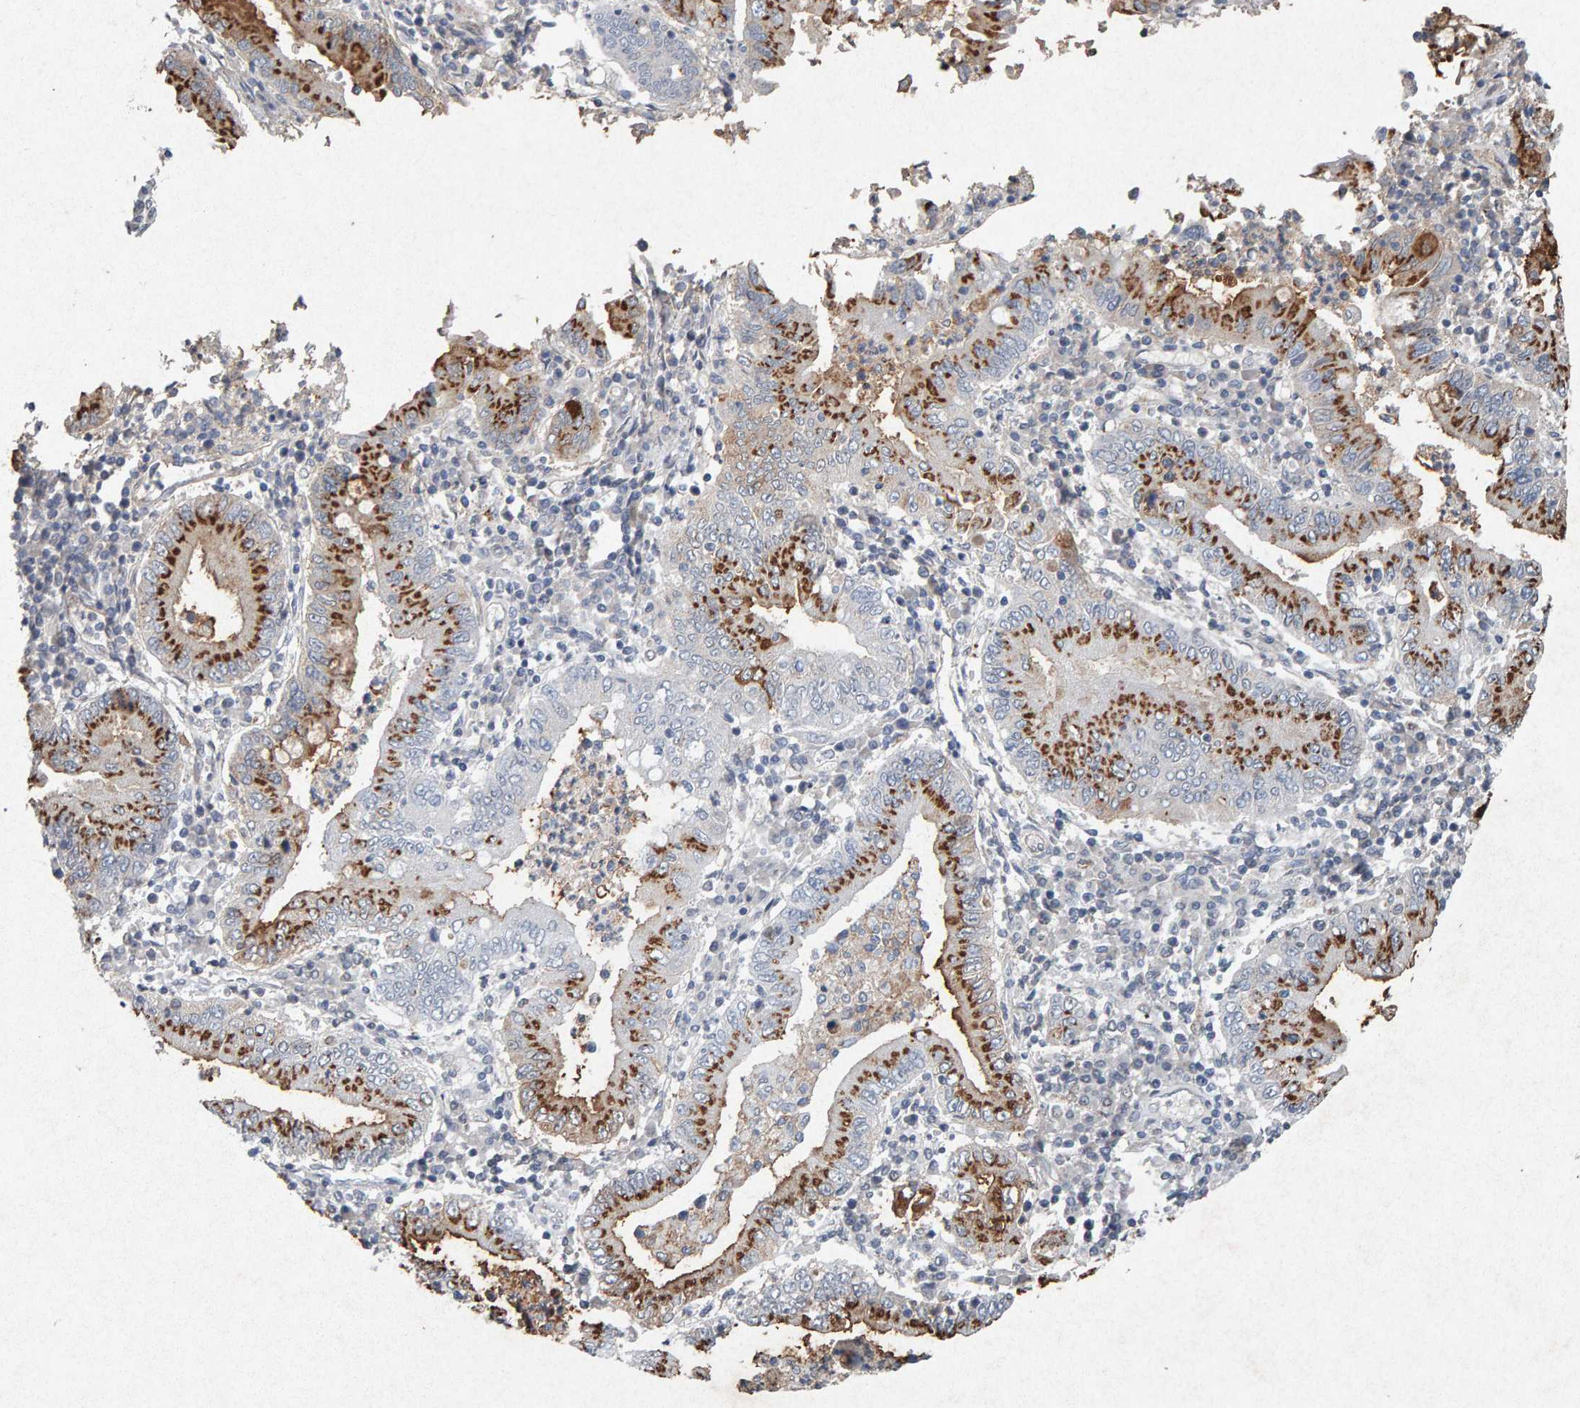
{"staining": {"intensity": "moderate", "quantity": ">75%", "location": "cytoplasmic/membranous"}, "tissue": "stomach cancer", "cell_type": "Tumor cells", "image_type": "cancer", "snomed": [{"axis": "morphology", "description": "Normal tissue, NOS"}, {"axis": "morphology", "description": "Adenocarcinoma, NOS"}, {"axis": "topography", "description": "Esophagus"}, {"axis": "topography", "description": "Stomach, upper"}, {"axis": "topography", "description": "Peripheral nerve tissue"}], "caption": "Tumor cells exhibit moderate cytoplasmic/membranous positivity in about >75% of cells in stomach cancer (adenocarcinoma).", "gene": "PTPRM", "patient": {"sex": "male", "age": 62}}